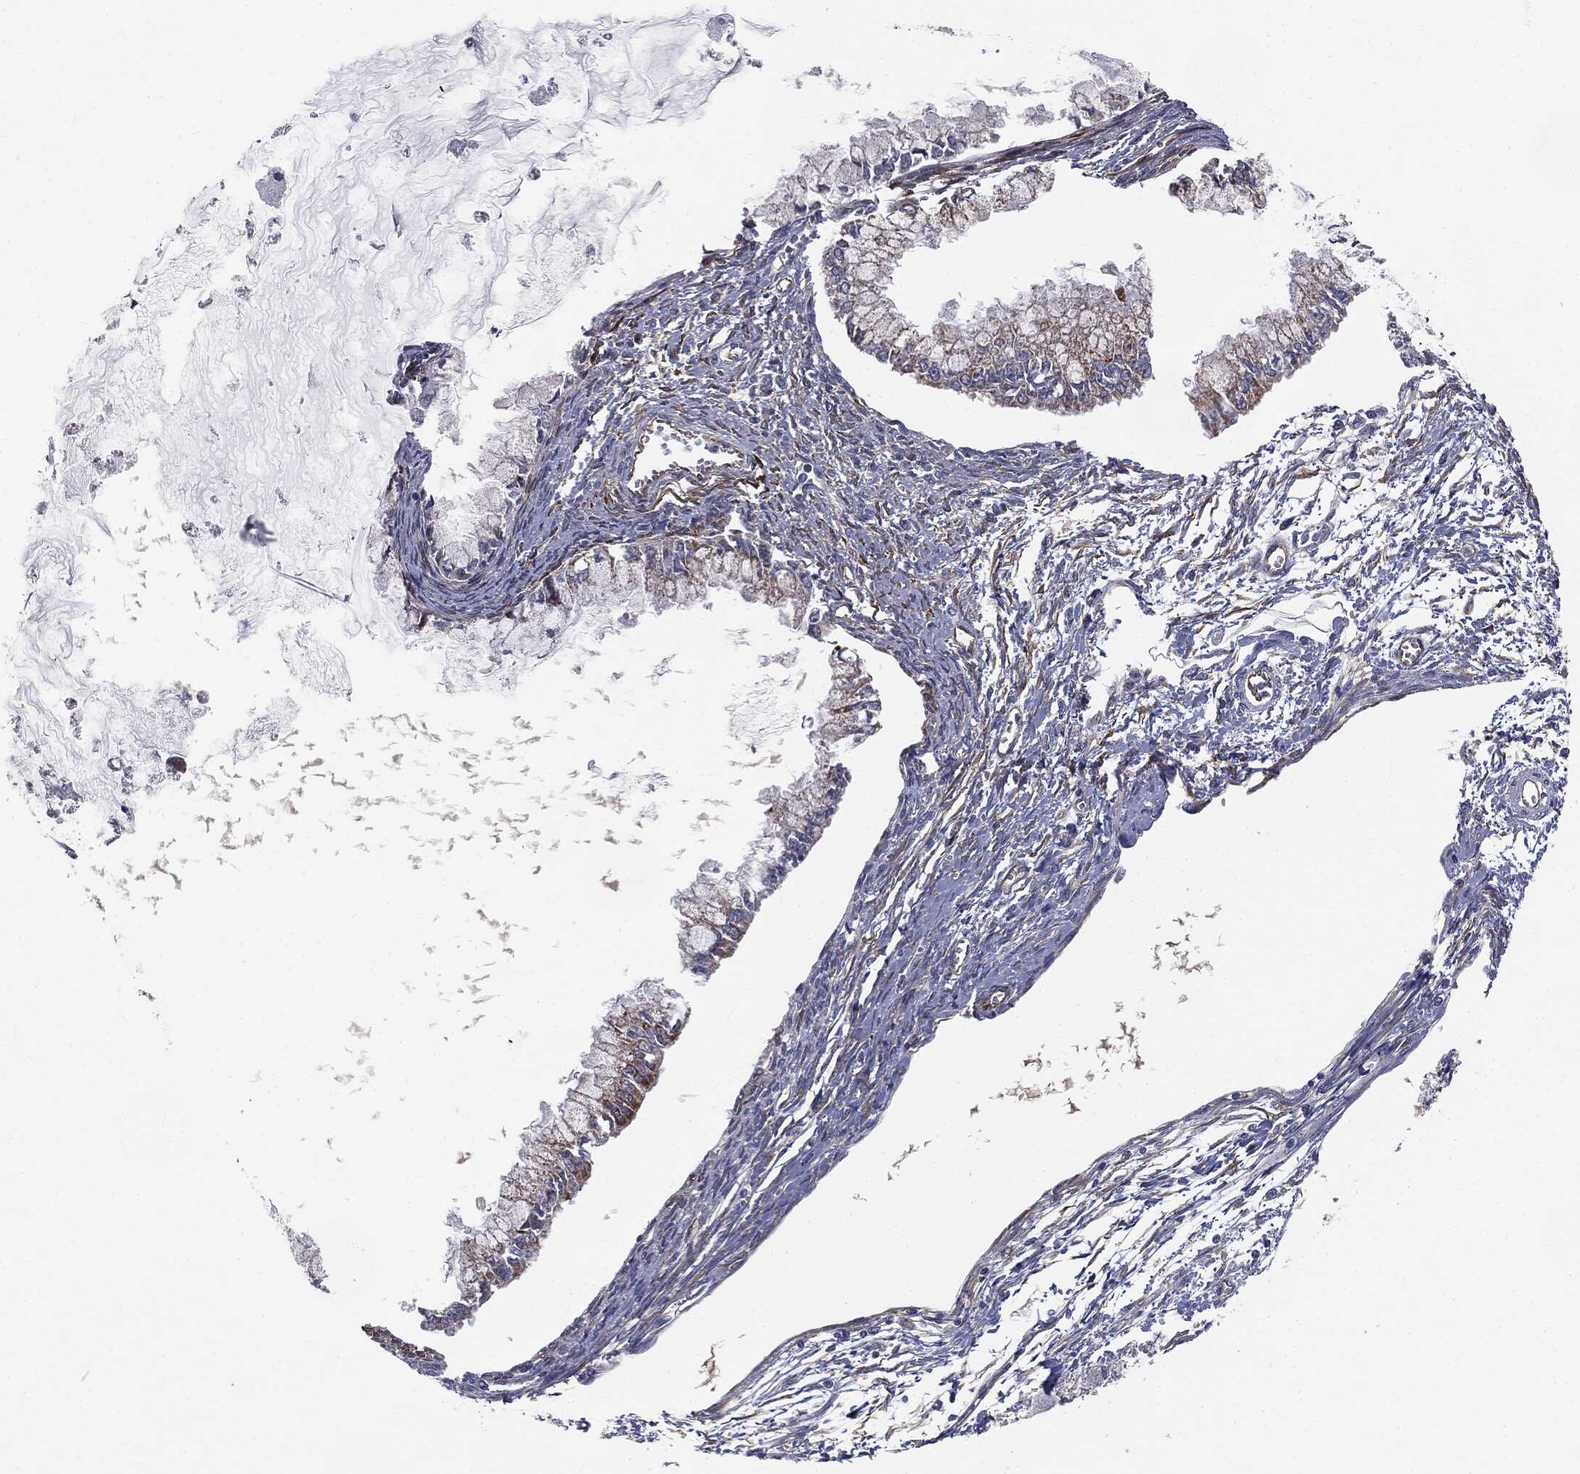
{"staining": {"intensity": "negative", "quantity": "none", "location": "none"}, "tissue": "ovarian cancer", "cell_type": "Tumor cells", "image_type": "cancer", "snomed": [{"axis": "morphology", "description": "Cystadenocarcinoma, mucinous, NOS"}, {"axis": "topography", "description": "Ovary"}], "caption": "IHC photomicrograph of neoplastic tissue: ovarian cancer (mucinous cystadenocarcinoma) stained with DAB shows no significant protein positivity in tumor cells.", "gene": "KRT5", "patient": {"sex": "female", "age": 34}}